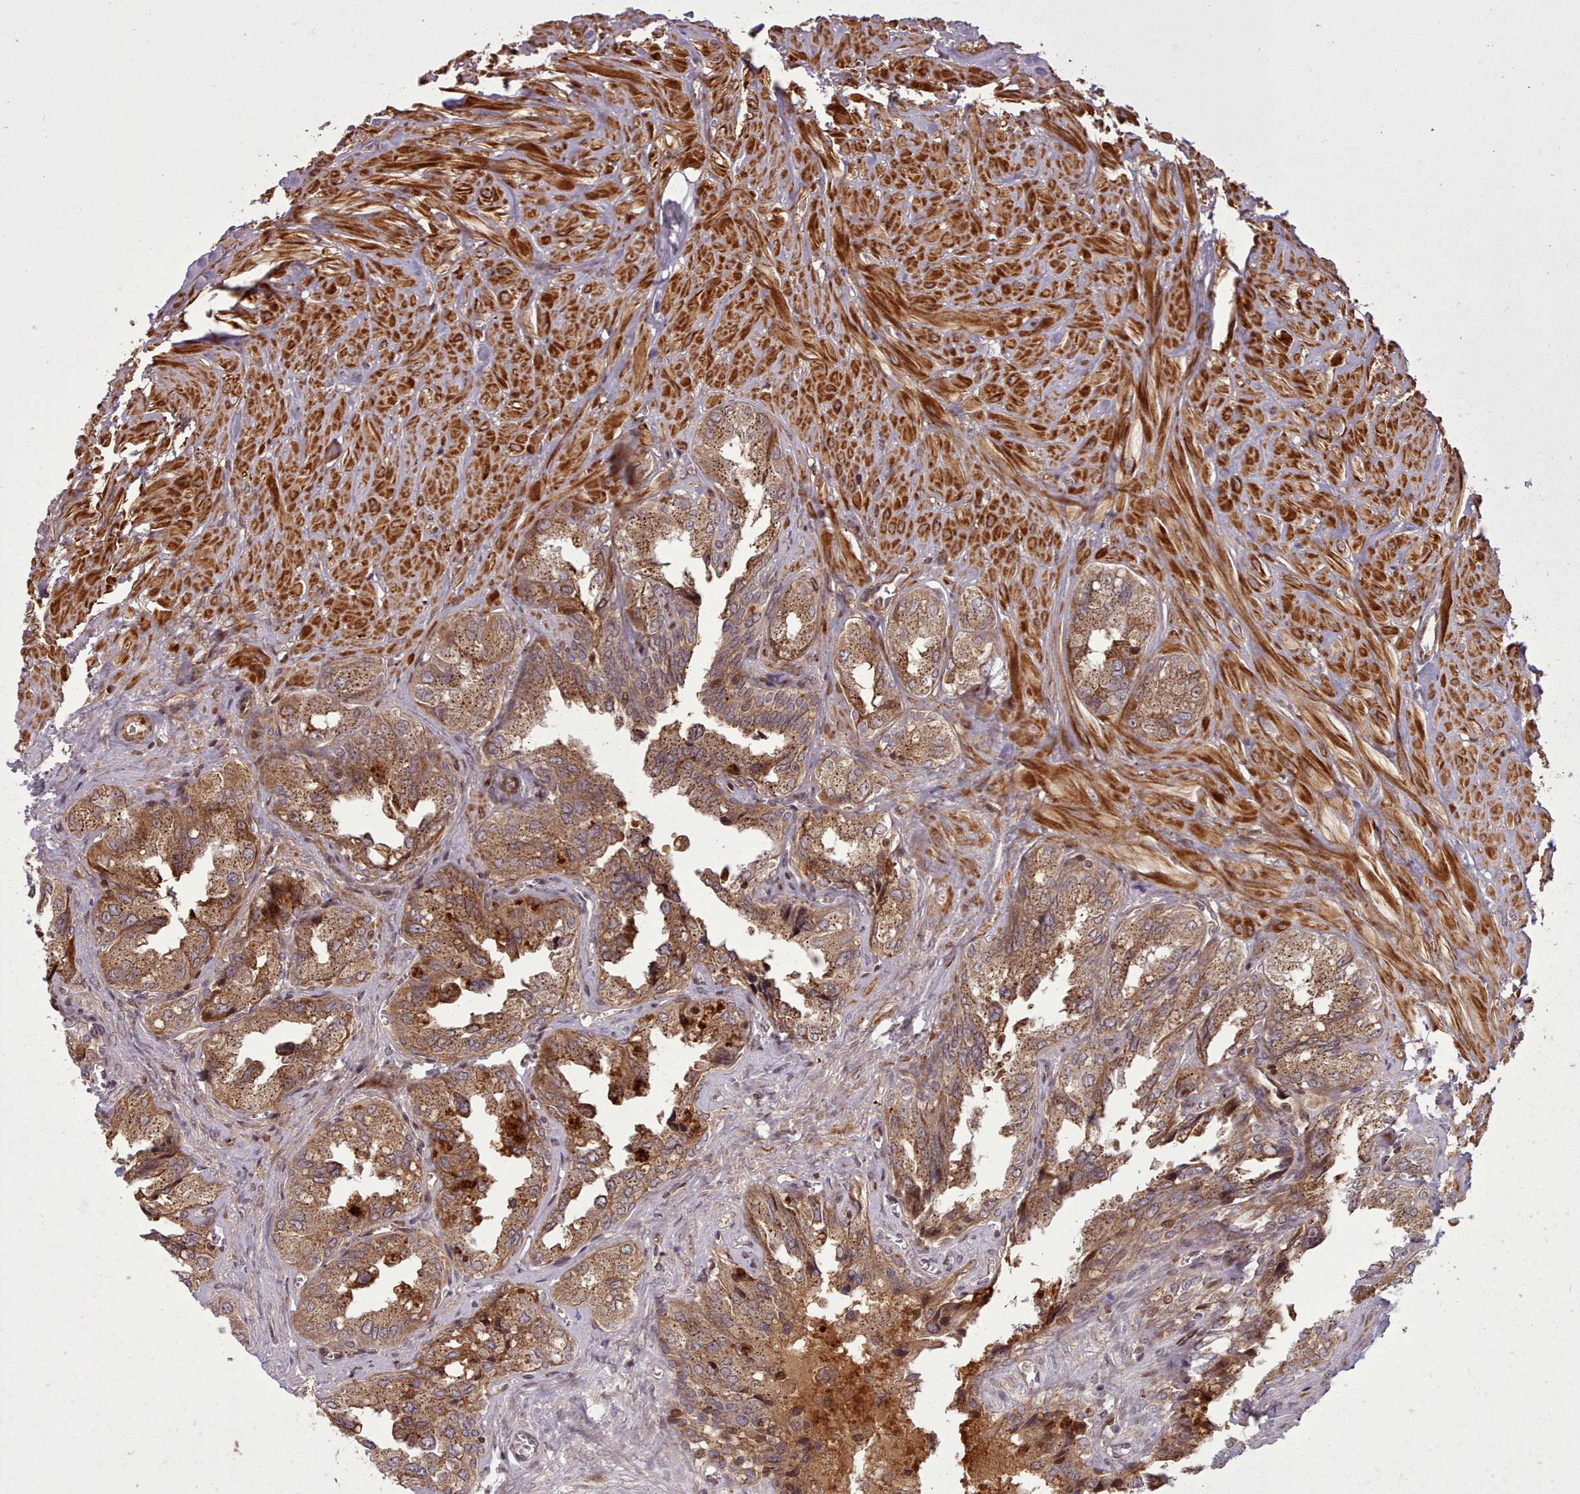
{"staining": {"intensity": "strong", "quantity": ">75%", "location": "cytoplasmic/membranous"}, "tissue": "seminal vesicle", "cell_type": "Glandular cells", "image_type": "normal", "snomed": [{"axis": "morphology", "description": "Normal tissue, NOS"}, {"axis": "topography", "description": "Seminal veicle"}], "caption": "The image shows immunohistochemical staining of benign seminal vesicle. There is strong cytoplasmic/membranous expression is appreciated in approximately >75% of glandular cells.", "gene": "NLRP7", "patient": {"sex": "male", "age": 67}}